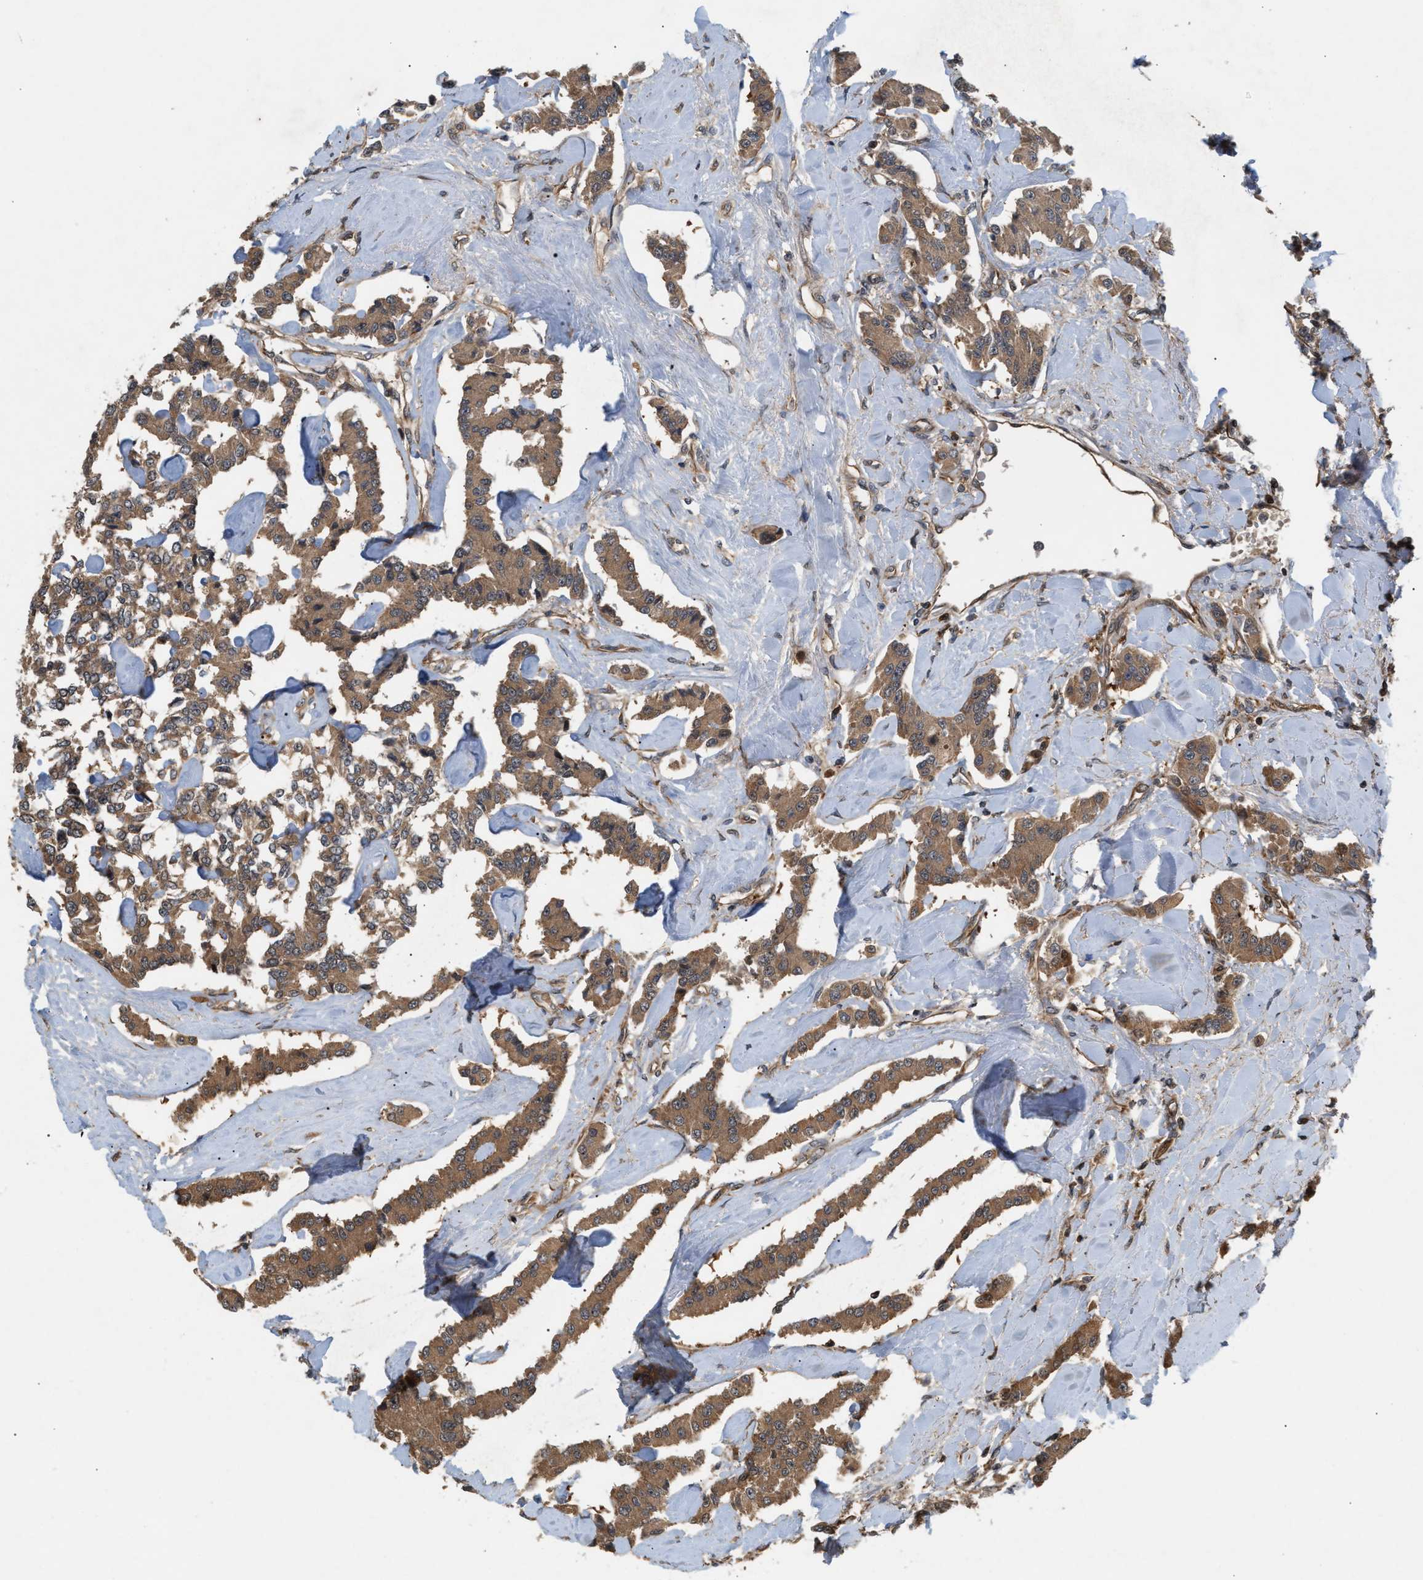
{"staining": {"intensity": "strong", "quantity": ">75%", "location": "cytoplasmic/membranous"}, "tissue": "carcinoid", "cell_type": "Tumor cells", "image_type": "cancer", "snomed": [{"axis": "morphology", "description": "Carcinoid, malignant, NOS"}, {"axis": "topography", "description": "Pancreas"}], "caption": "Malignant carcinoid stained with immunohistochemistry demonstrates strong cytoplasmic/membranous positivity in about >75% of tumor cells.", "gene": "GLOD4", "patient": {"sex": "male", "age": 41}}